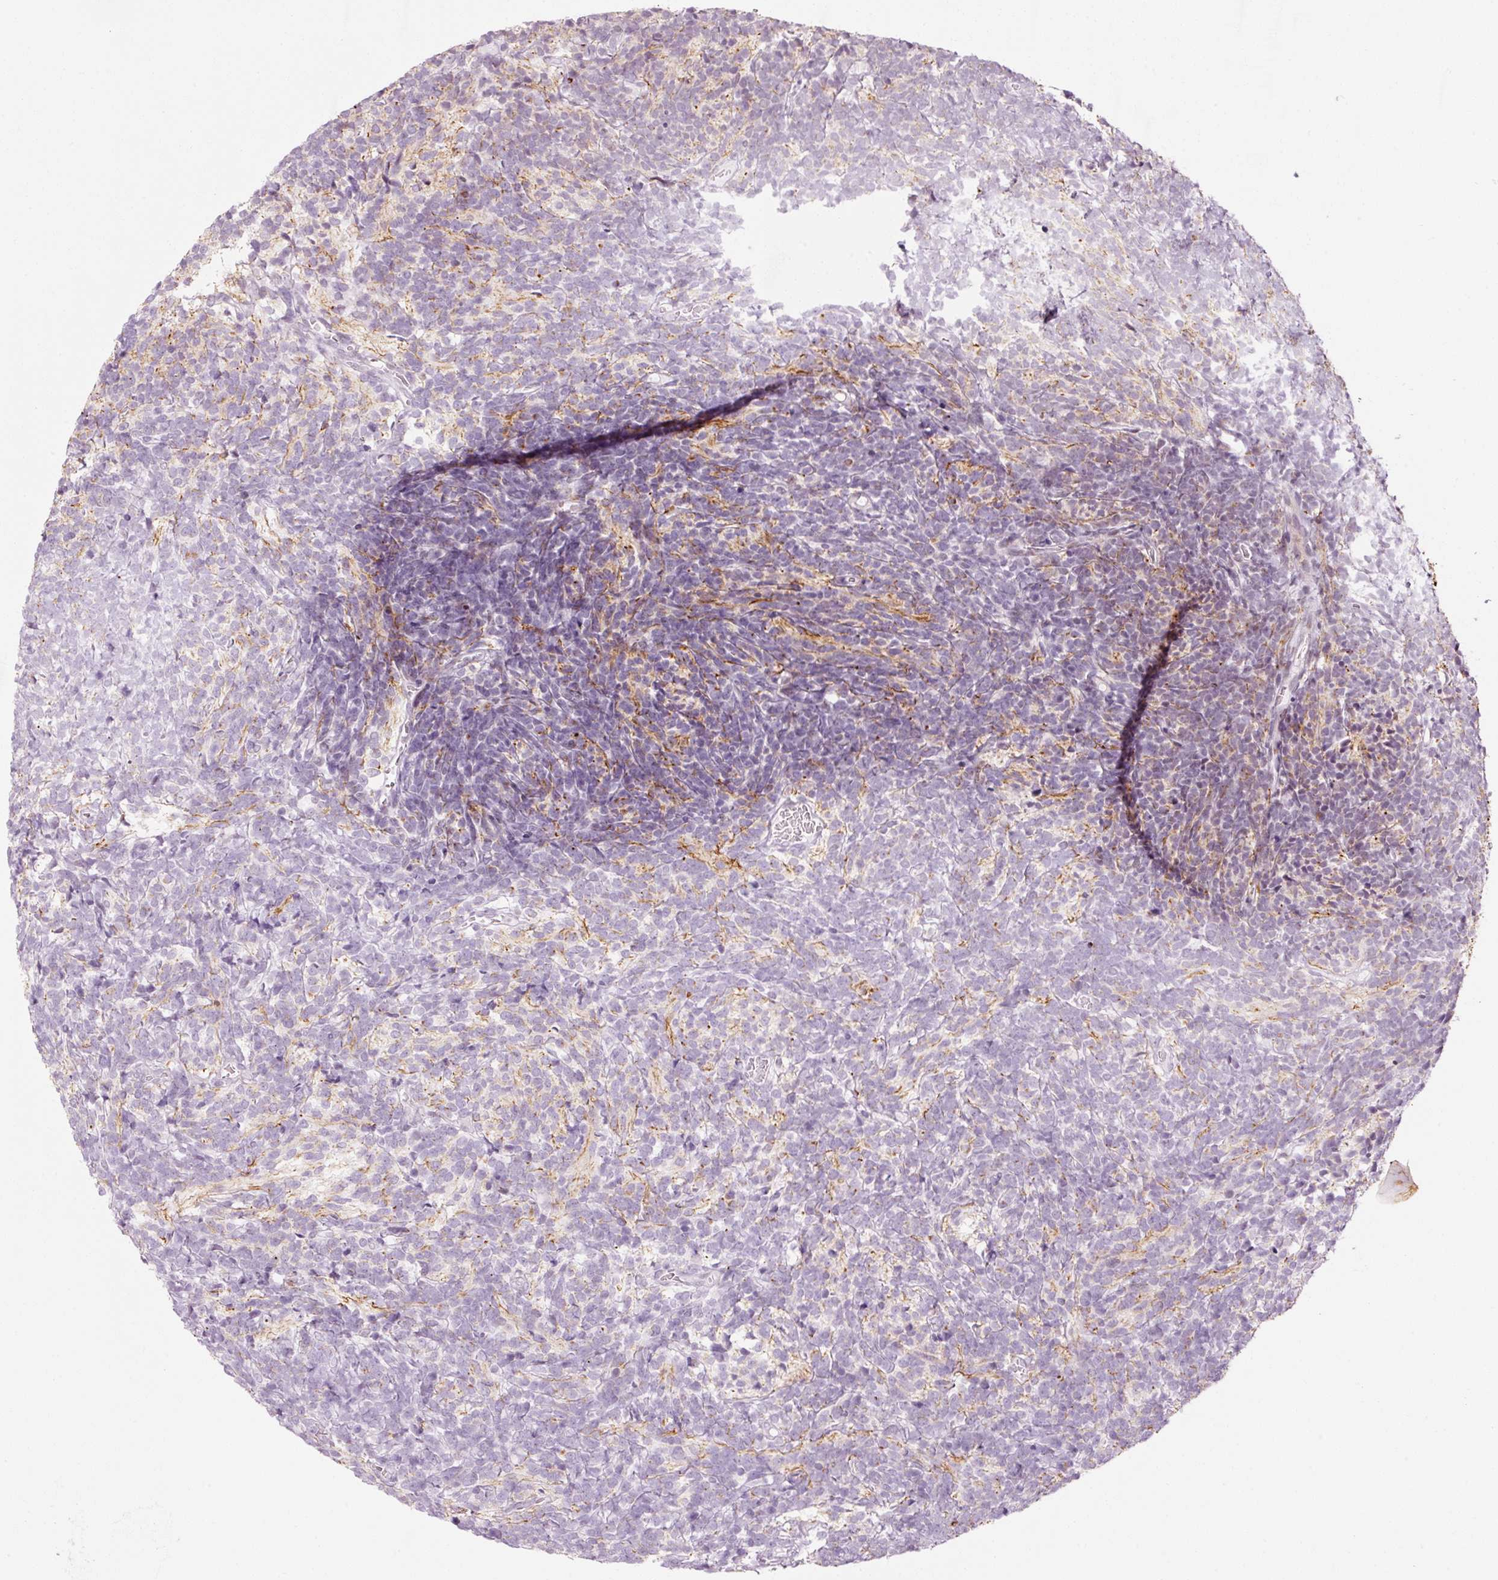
{"staining": {"intensity": "negative", "quantity": "none", "location": "none"}, "tissue": "glioma", "cell_type": "Tumor cells", "image_type": "cancer", "snomed": [{"axis": "morphology", "description": "Glioma, malignant, Low grade"}, {"axis": "topography", "description": "Brain"}], "caption": "Micrograph shows no significant protein expression in tumor cells of malignant glioma (low-grade). The staining is performed using DAB brown chromogen with nuclei counter-stained in using hematoxylin.", "gene": "ANKRD20A1", "patient": {"sex": "female", "age": 1}}